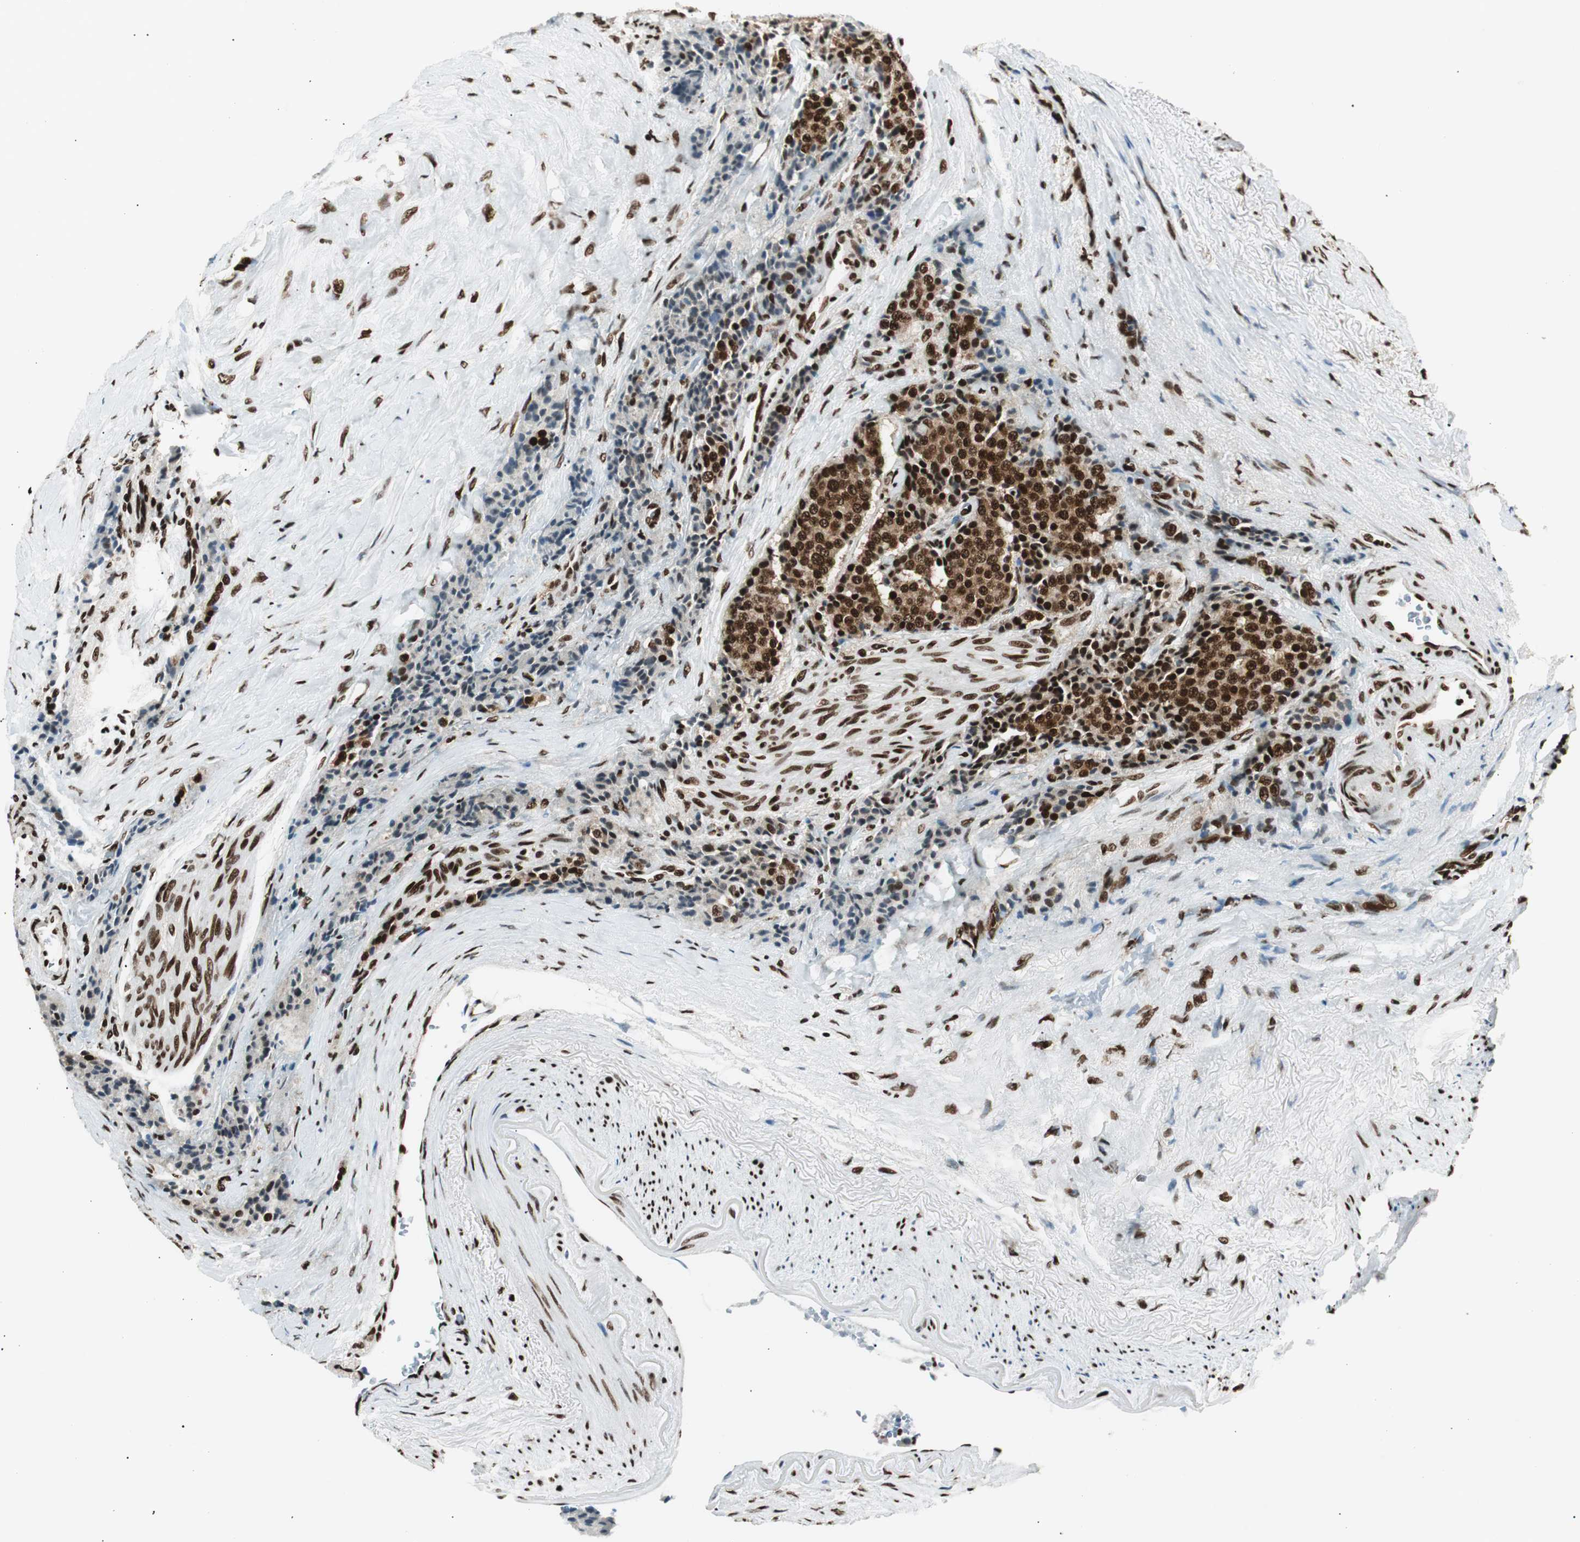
{"staining": {"intensity": "strong", "quantity": ">75%", "location": "nuclear"}, "tissue": "carcinoid", "cell_type": "Tumor cells", "image_type": "cancer", "snomed": [{"axis": "morphology", "description": "Carcinoid, malignant, NOS"}, {"axis": "topography", "description": "Colon"}], "caption": "This is a photomicrograph of IHC staining of malignant carcinoid, which shows strong expression in the nuclear of tumor cells.", "gene": "EWSR1", "patient": {"sex": "female", "age": 61}}